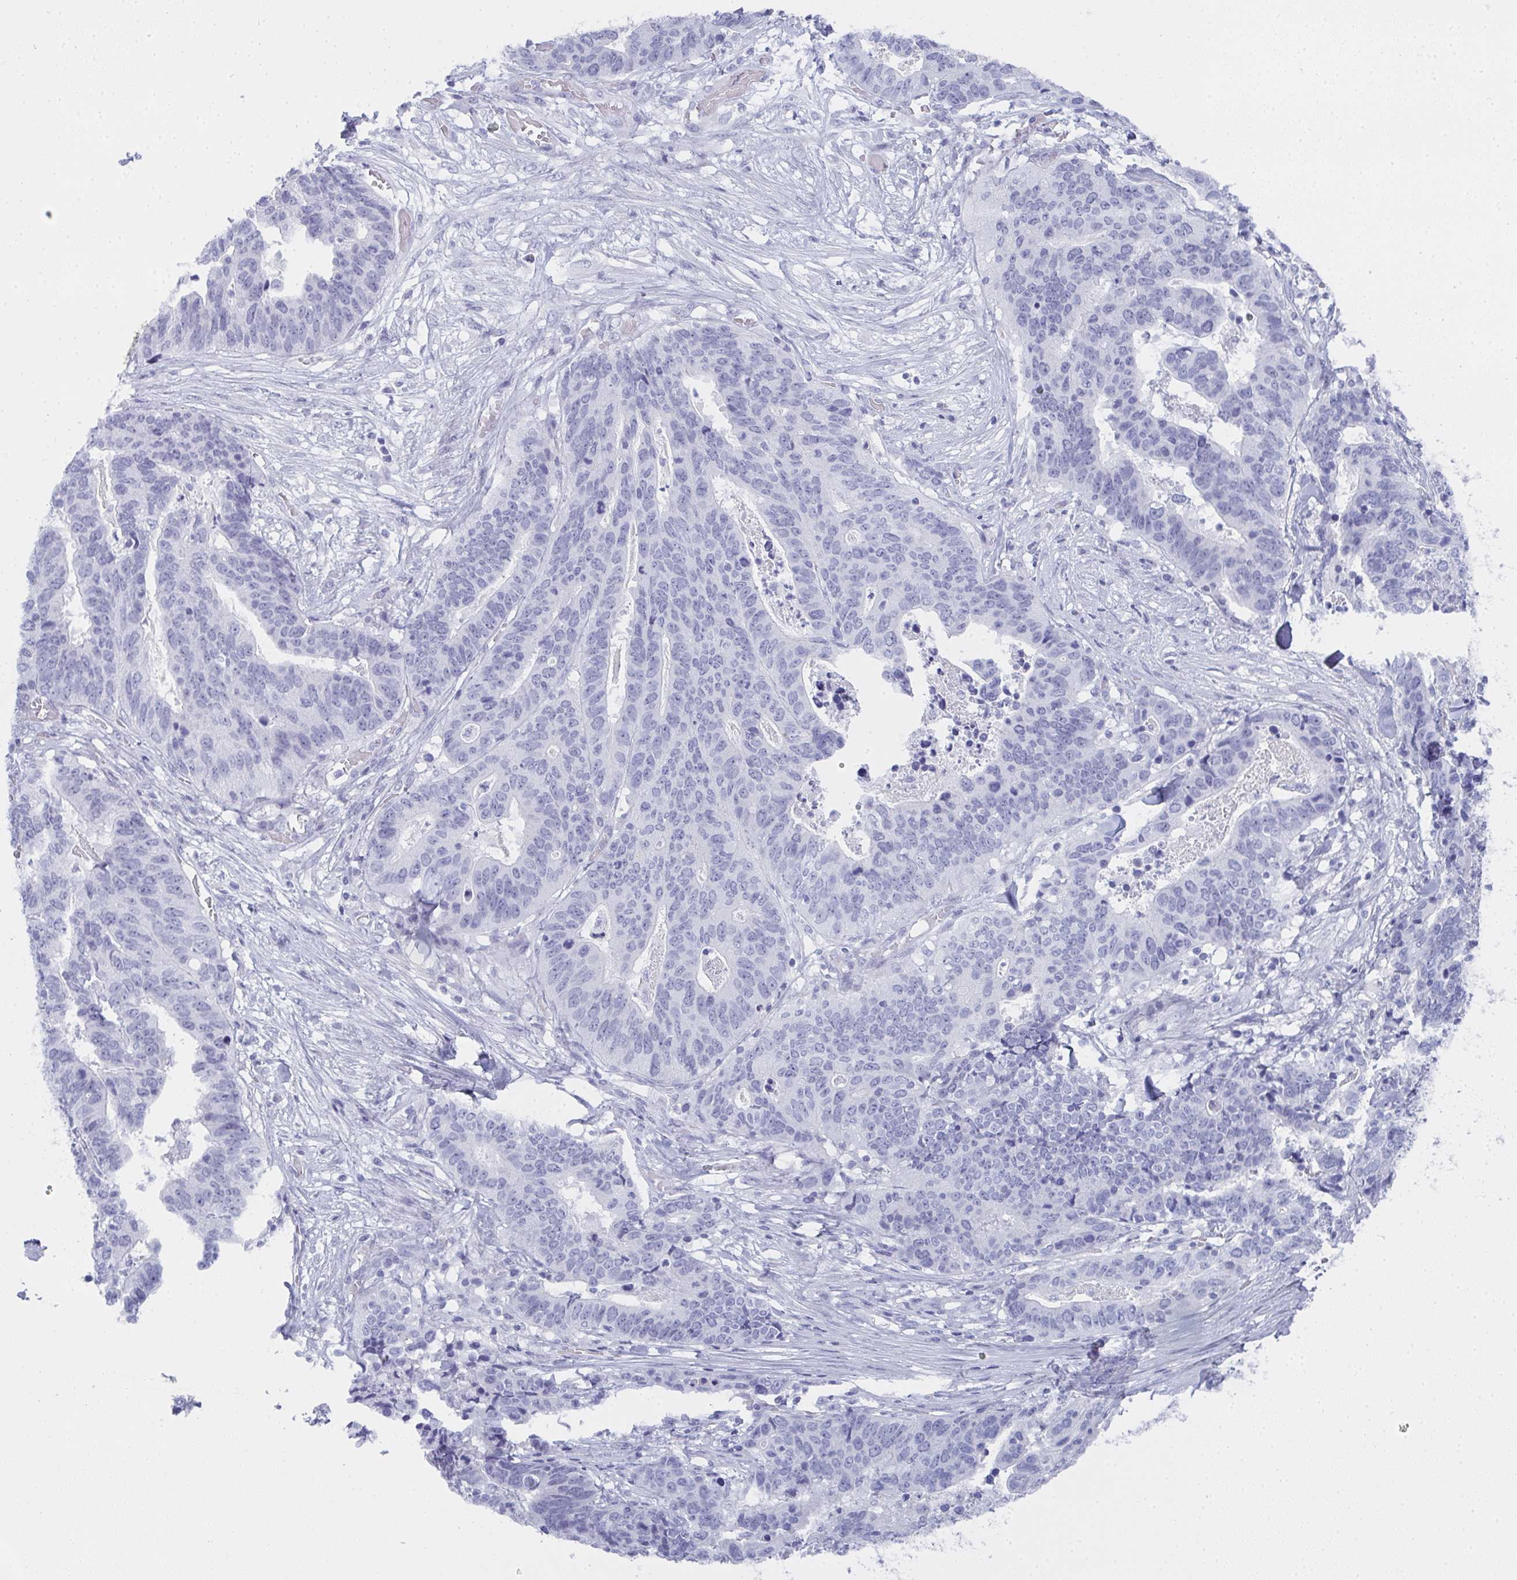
{"staining": {"intensity": "negative", "quantity": "none", "location": "none"}, "tissue": "stomach cancer", "cell_type": "Tumor cells", "image_type": "cancer", "snomed": [{"axis": "morphology", "description": "Adenocarcinoma, NOS"}, {"axis": "topography", "description": "Stomach, upper"}], "caption": "DAB (3,3'-diaminobenzidine) immunohistochemical staining of stomach cancer (adenocarcinoma) shows no significant expression in tumor cells.", "gene": "SLC36A2", "patient": {"sex": "female", "age": 67}}